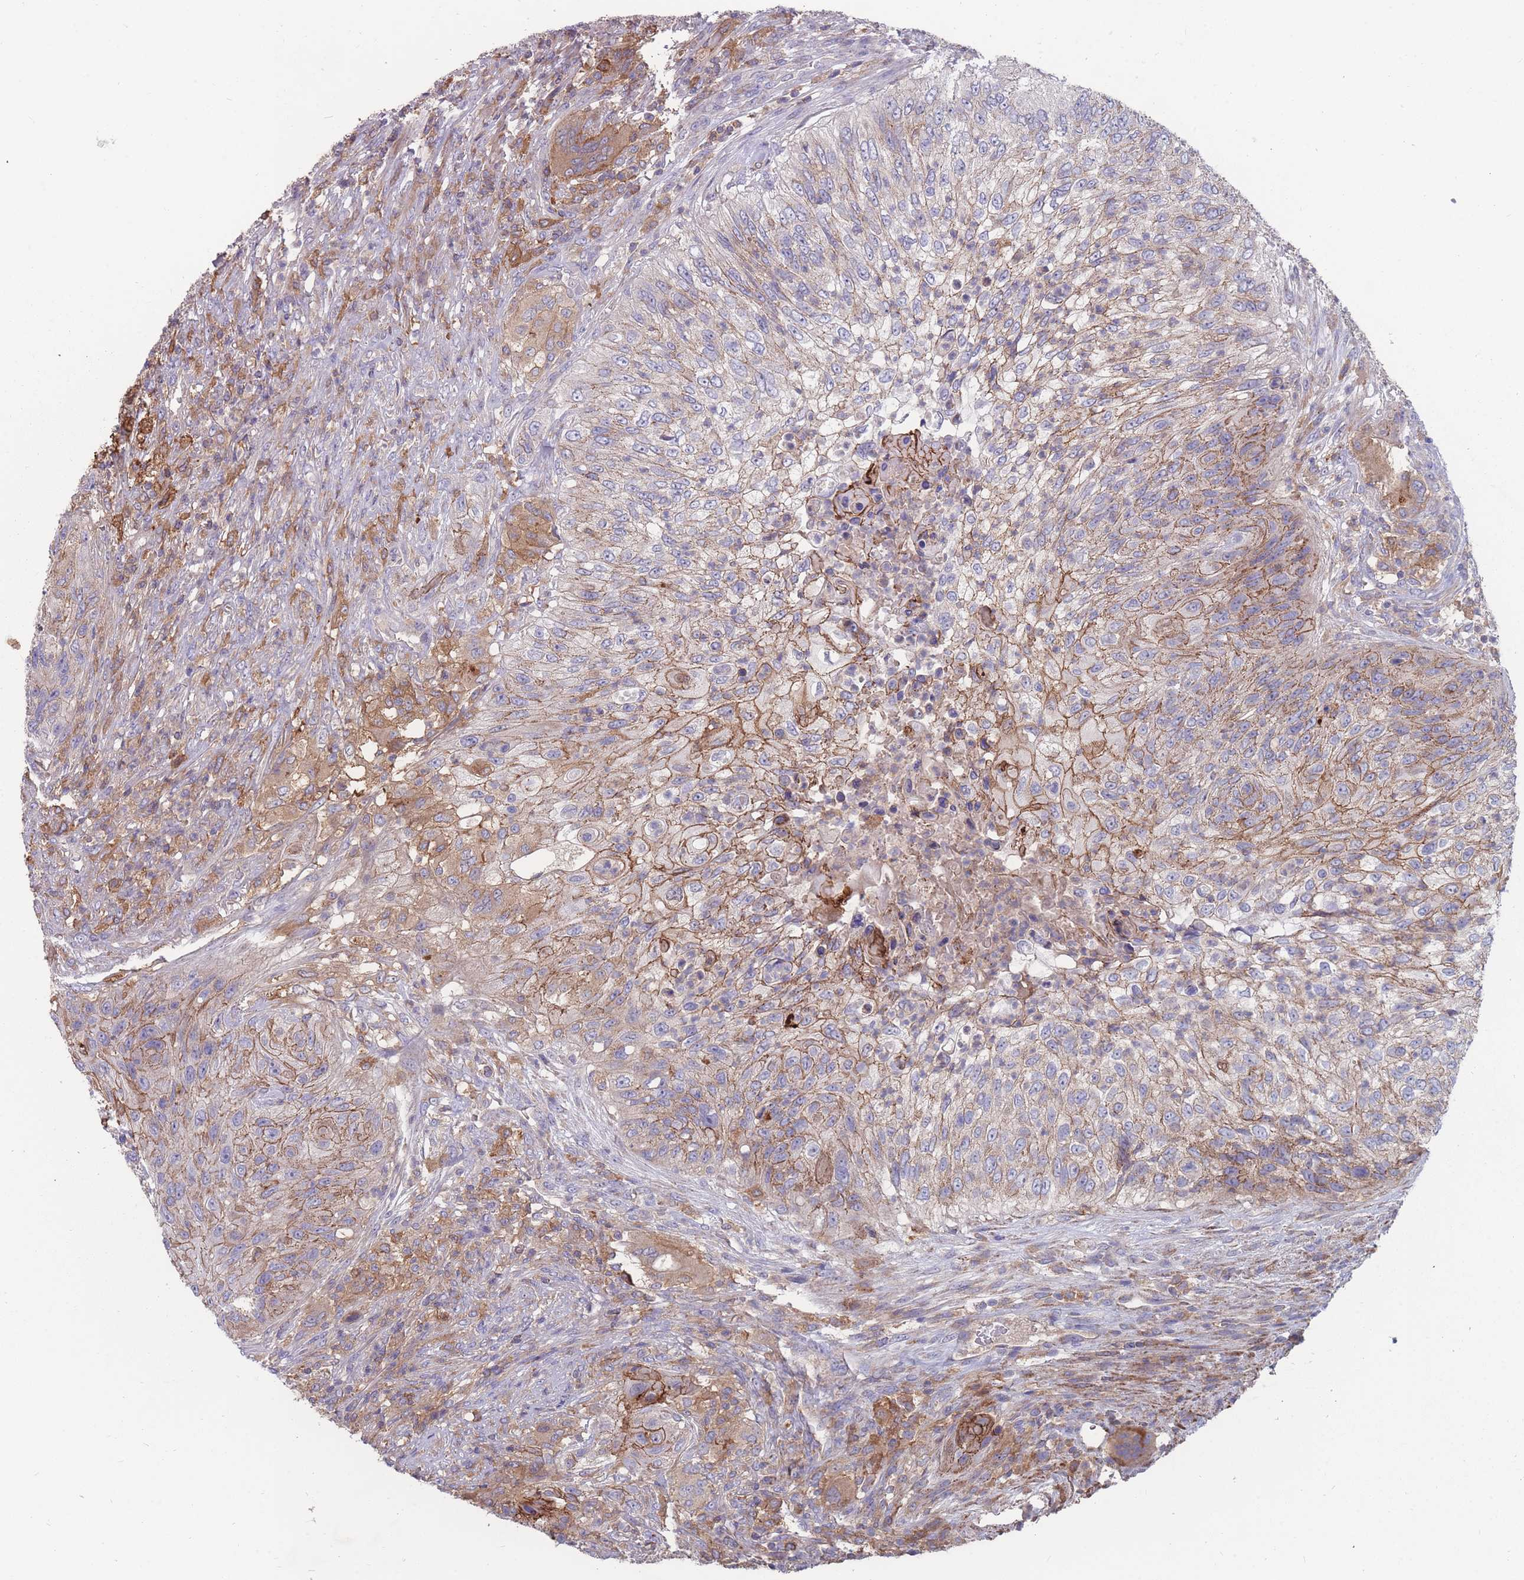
{"staining": {"intensity": "moderate", "quantity": "25%-75%", "location": "cytoplasmic/membranous"}, "tissue": "urothelial cancer", "cell_type": "Tumor cells", "image_type": "cancer", "snomed": [{"axis": "morphology", "description": "Urothelial carcinoma, High grade"}, {"axis": "topography", "description": "Urinary bladder"}], "caption": "Urothelial carcinoma (high-grade) stained with a protein marker exhibits moderate staining in tumor cells.", "gene": "CD33", "patient": {"sex": "female", "age": 60}}